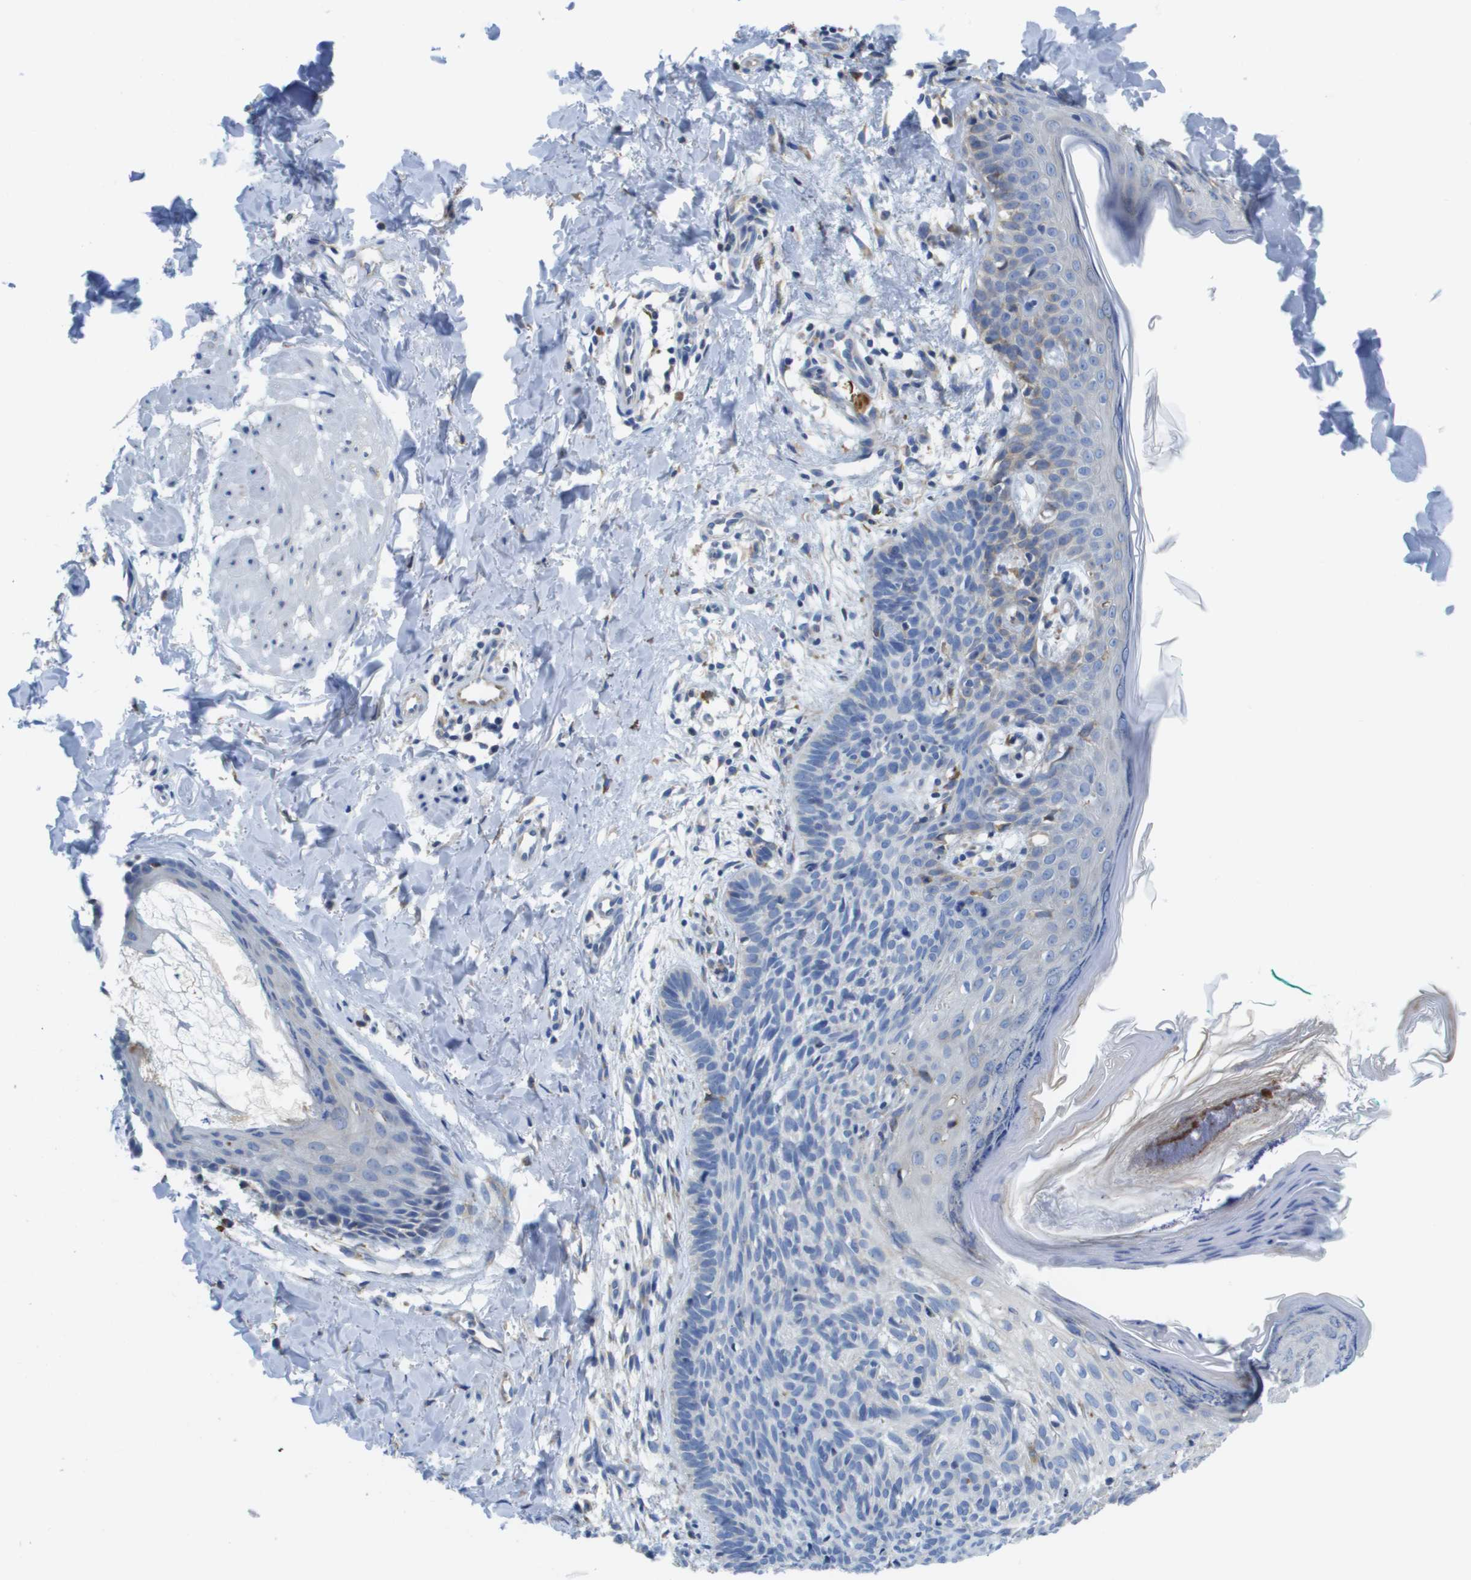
{"staining": {"intensity": "negative", "quantity": "none", "location": "none"}, "tissue": "skin cancer", "cell_type": "Tumor cells", "image_type": "cancer", "snomed": [{"axis": "morphology", "description": "Basal cell carcinoma"}, {"axis": "topography", "description": "Skin"}], "caption": "Human skin cancer (basal cell carcinoma) stained for a protein using immunohistochemistry exhibits no positivity in tumor cells.", "gene": "SDR42E1", "patient": {"sex": "male", "age": 60}}